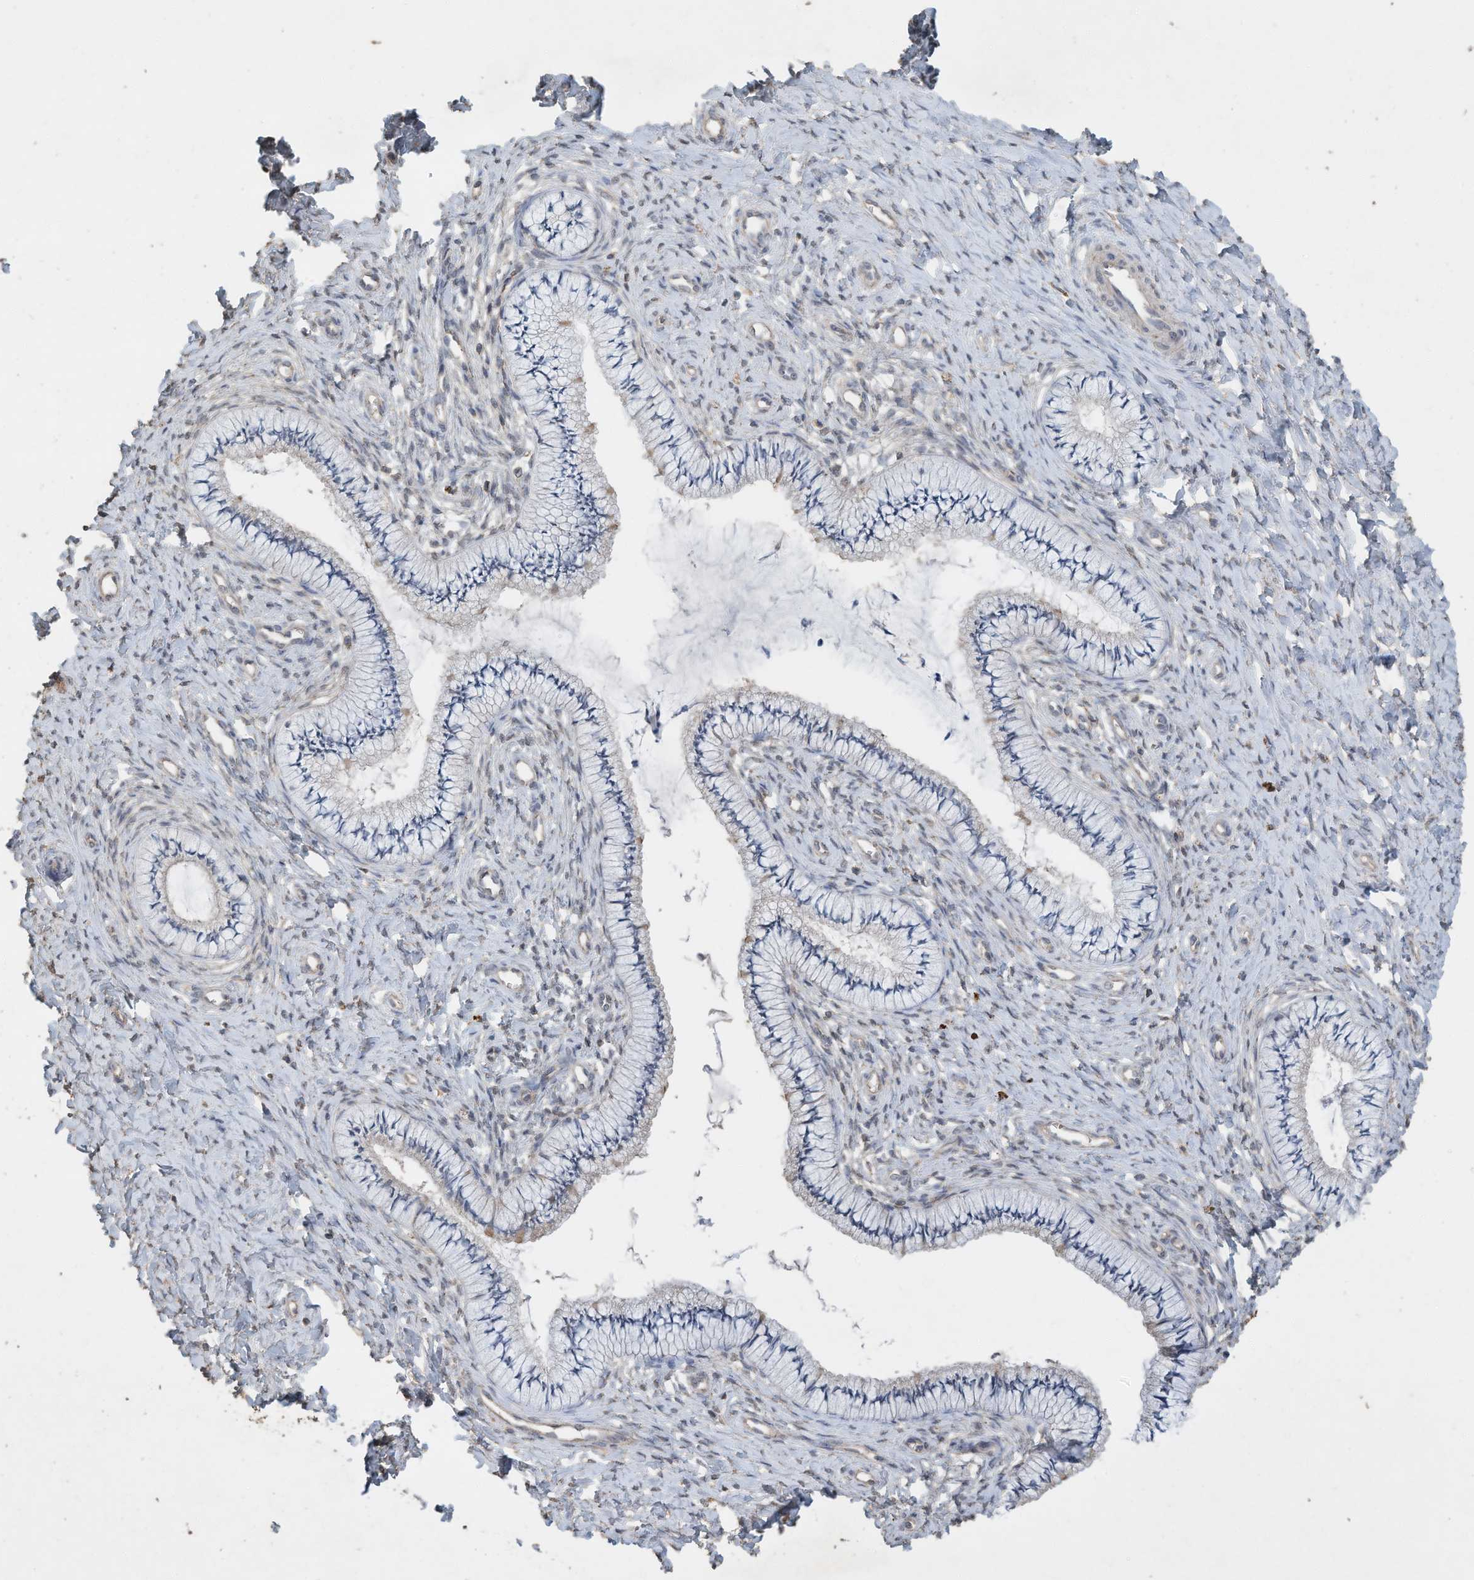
{"staining": {"intensity": "weak", "quantity": "<25%", "location": "cytoplasmic/membranous"}, "tissue": "cervix", "cell_type": "Glandular cells", "image_type": "normal", "snomed": [{"axis": "morphology", "description": "Normal tissue, NOS"}, {"axis": "topography", "description": "Cervix"}], "caption": "A high-resolution photomicrograph shows immunohistochemistry (IHC) staining of benign cervix, which reveals no significant expression in glandular cells.", "gene": "CAPN13", "patient": {"sex": "female", "age": 36}}